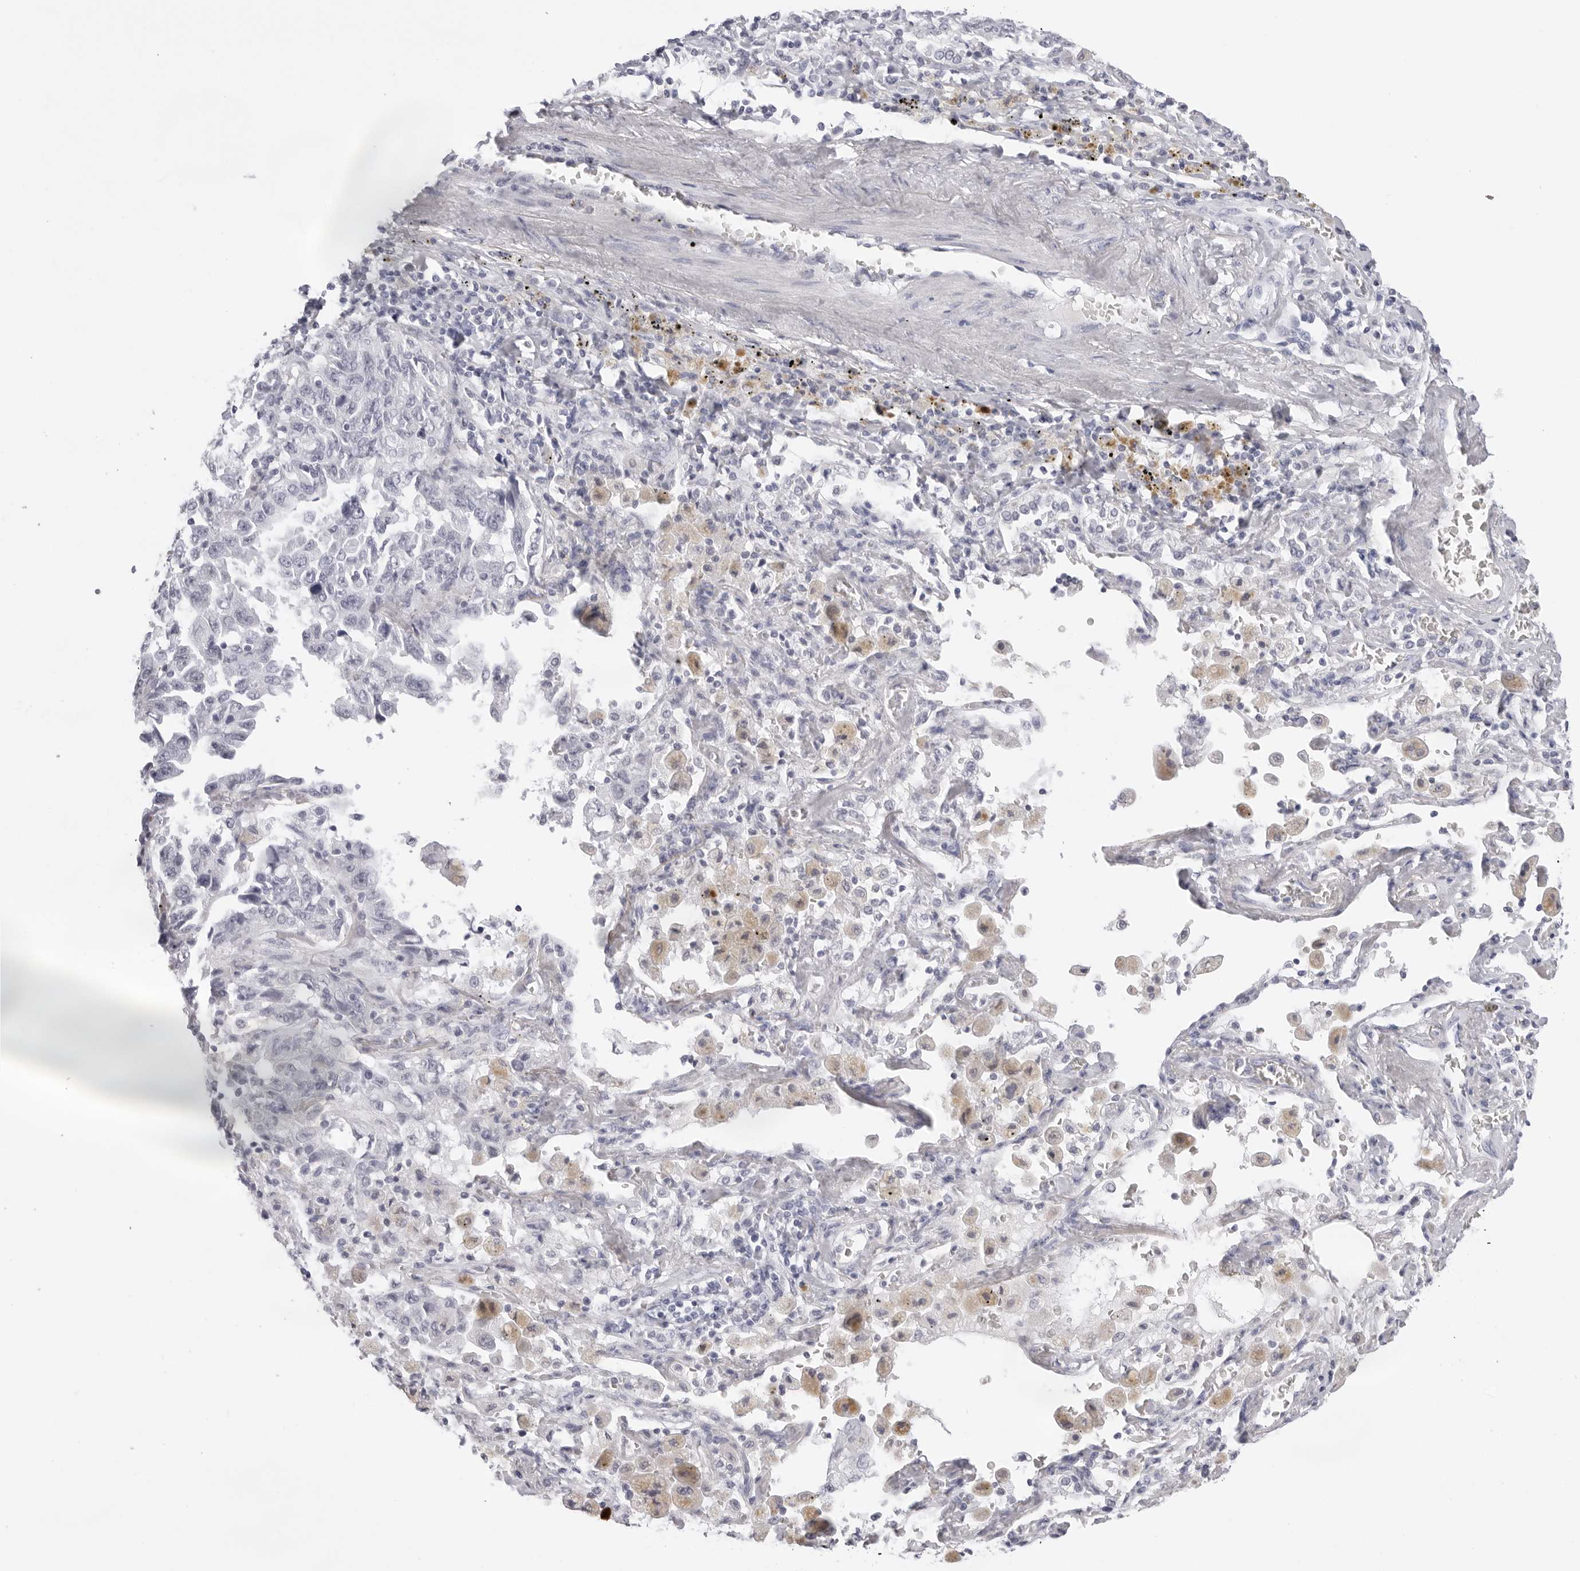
{"staining": {"intensity": "negative", "quantity": "none", "location": "none"}, "tissue": "lung cancer", "cell_type": "Tumor cells", "image_type": "cancer", "snomed": [{"axis": "morphology", "description": "Adenocarcinoma, NOS"}, {"axis": "topography", "description": "Lung"}], "caption": "Micrograph shows no protein positivity in tumor cells of lung adenocarcinoma tissue.", "gene": "CST5", "patient": {"sex": "female", "age": 51}}